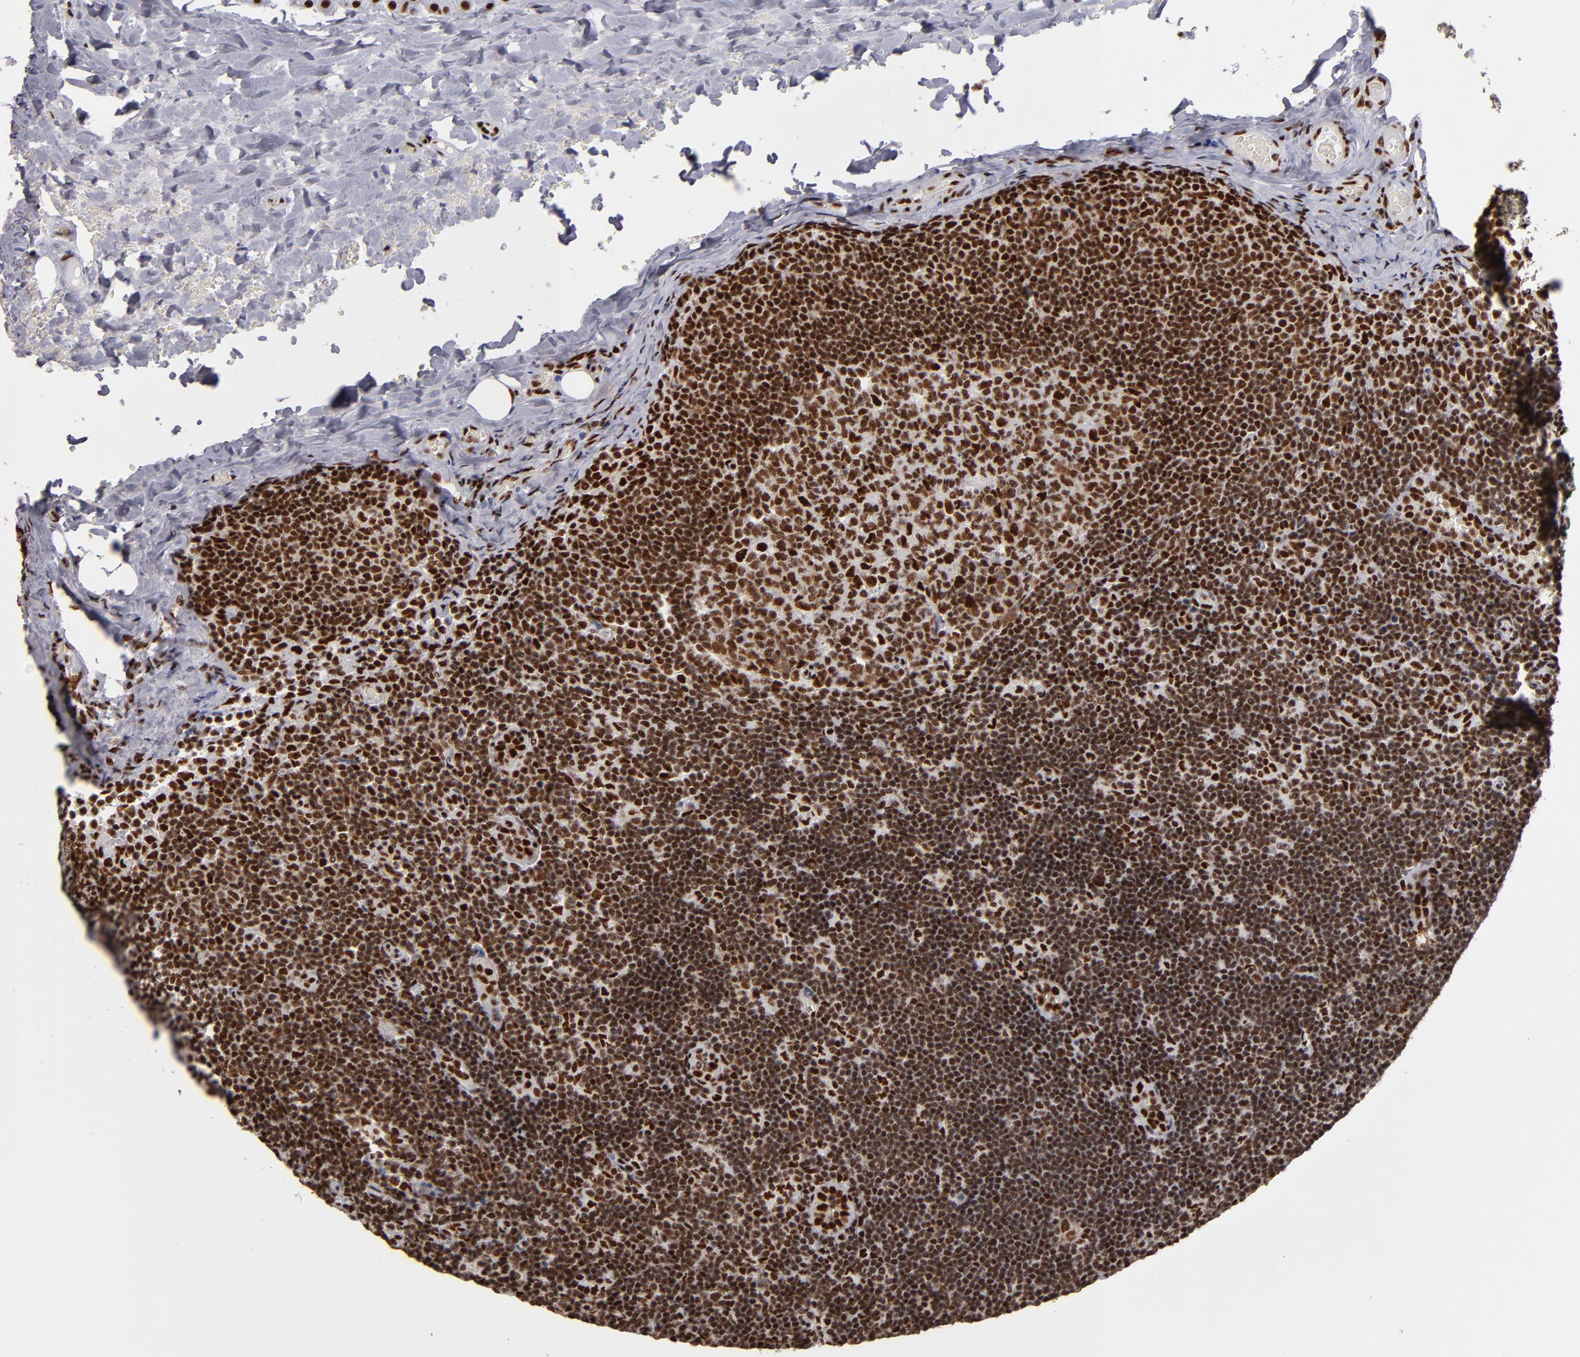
{"staining": {"intensity": "strong", "quantity": ">75%", "location": "nuclear"}, "tissue": "lymph node", "cell_type": "Germinal center cells", "image_type": "normal", "snomed": [{"axis": "morphology", "description": "Normal tissue, NOS"}, {"axis": "topography", "description": "Lymph node"}, {"axis": "topography", "description": "Salivary gland"}], "caption": "Human lymph node stained for a protein (brown) exhibits strong nuclear positive expression in approximately >75% of germinal center cells.", "gene": "MRE11", "patient": {"sex": "male", "age": 8}}